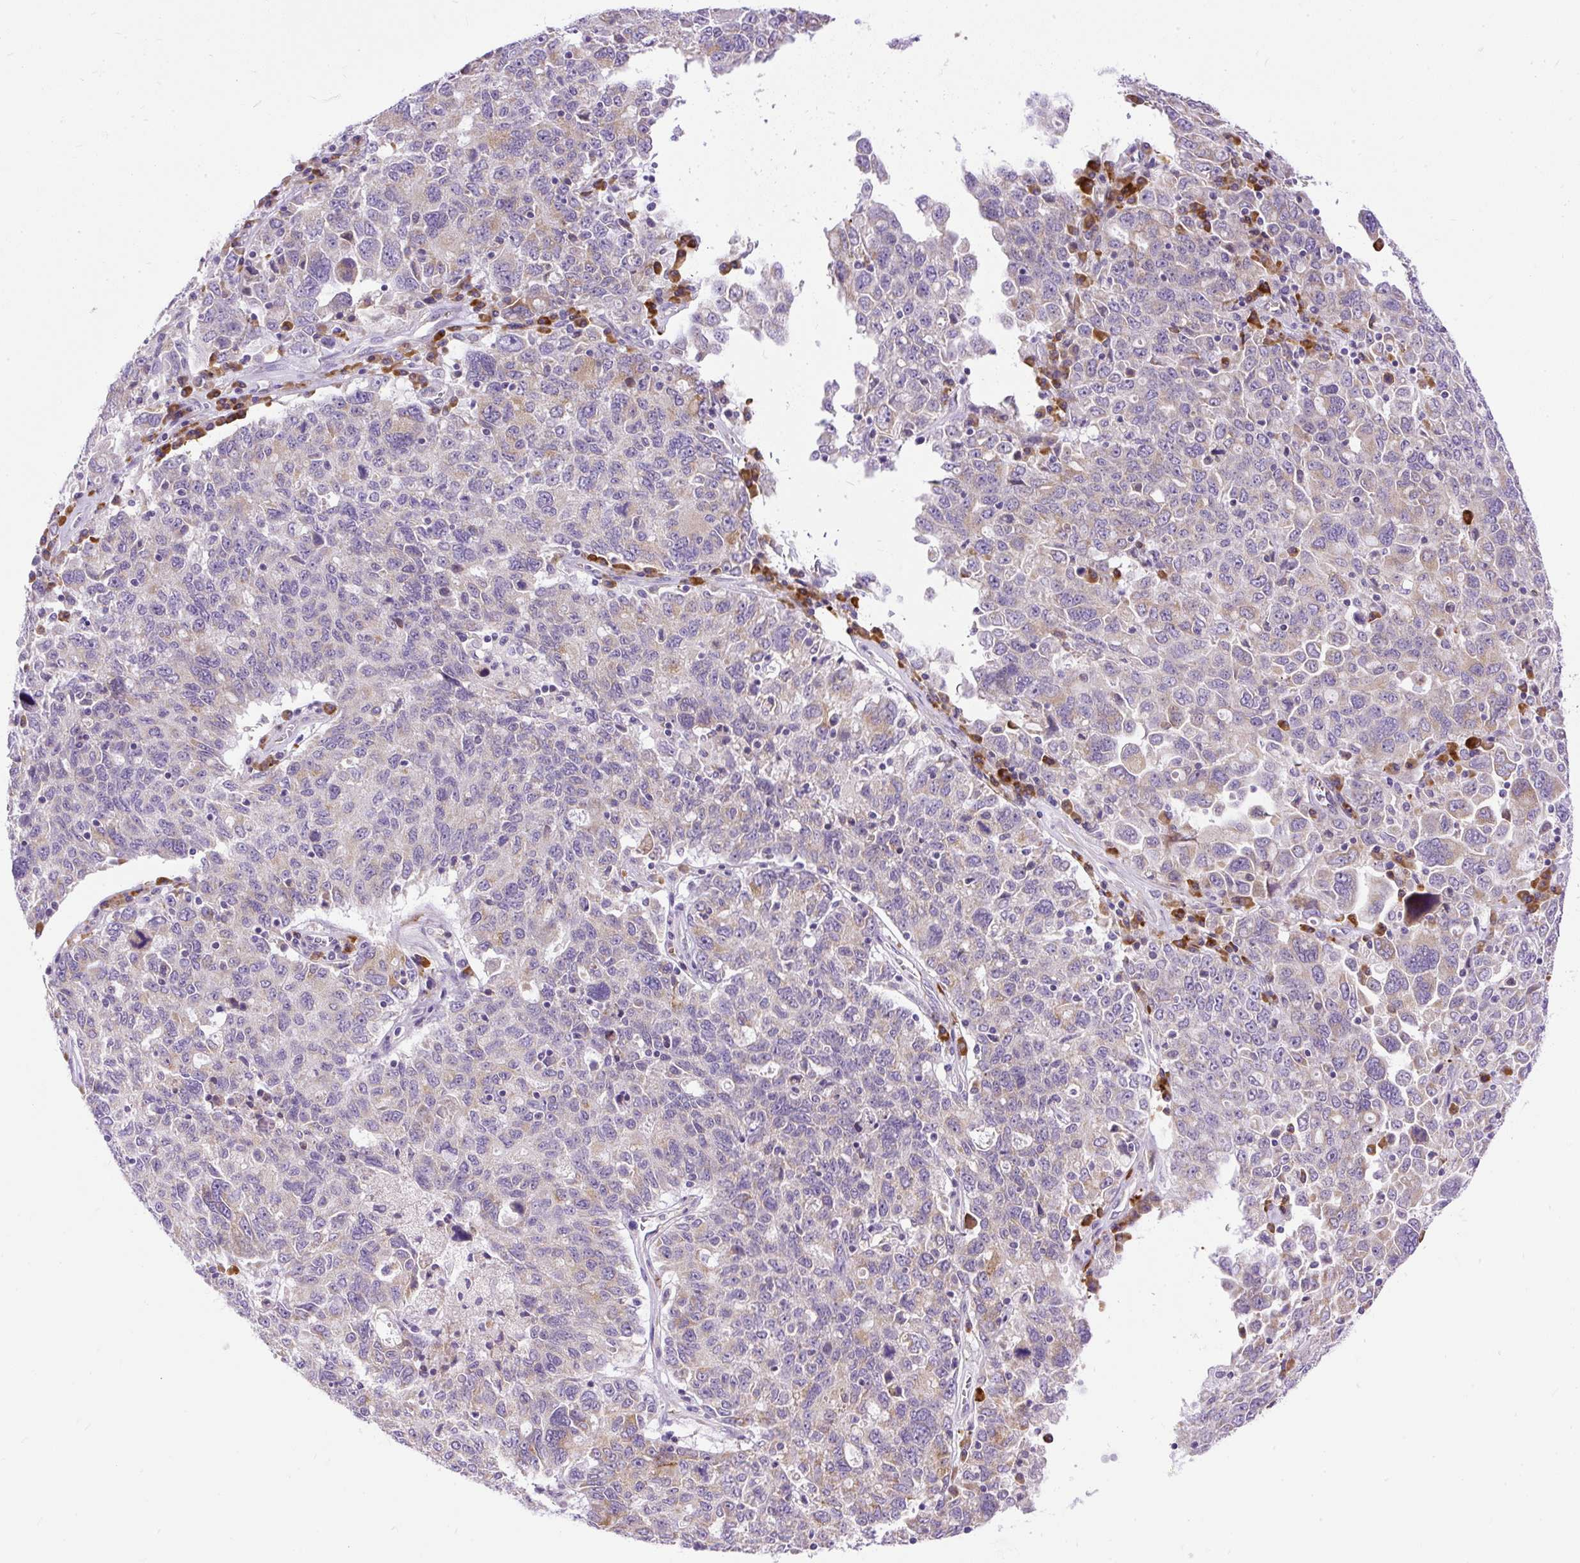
{"staining": {"intensity": "moderate", "quantity": "<25%", "location": "cytoplasmic/membranous"}, "tissue": "ovarian cancer", "cell_type": "Tumor cells", "image_type": "cancer", "snomed": [{"axis": "morphology", "description": "Carcinoma, endometroid"}, {"axis": "topography", "description": "Ovary"}], "caption": "IHC image of ovarian cancer stained for a protein (brown), which displays low levels of moderate cytoplasmic/membranous expression in approximately <25% of tumor cells.", "gene": "SYBU", "patient": {"sex": "female", "age": 62}}